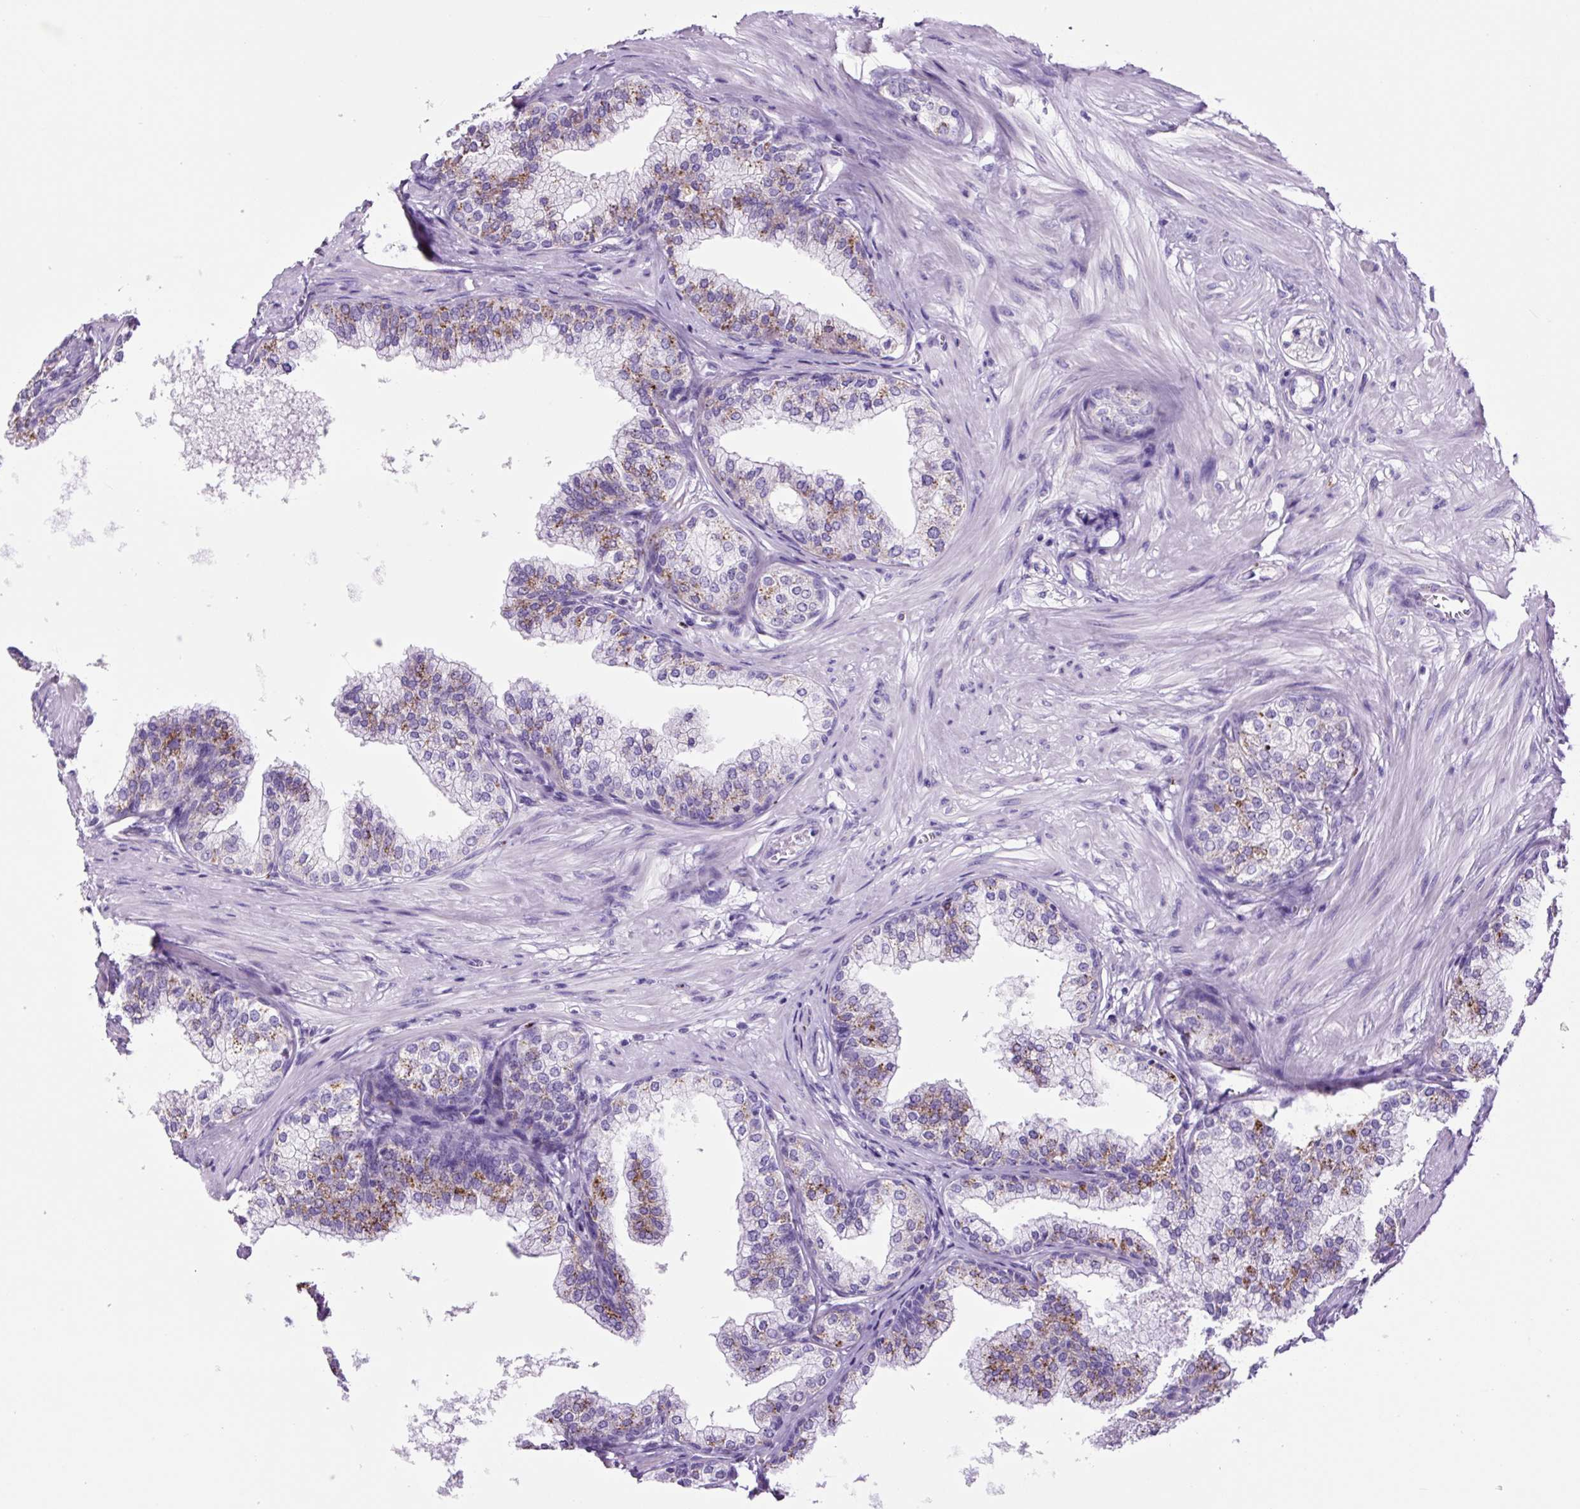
{"staining": {"intensity": "moderate", "quantity": "<25%", "location": "cytoplasmic/membranous"}, "tissue": "prostate", "cell_type": "Glandular cells", "image_type": "normal", "snomed": [{"axis": "morphology", "description": "Normal tissue, NOS"}, {"axis": "topography", "description": "Prostate"}], "caption": "Protein expression analysis of unremarkable human prostate reveals moderate cytoplasmic/membranous expression in approximately <25% of glandular cells. The staining was performed using DAB (3,3'-diaminobenzidine), with brown indicating positive protein expression. Nuclei are stained blue with hematoxylin.", "gene": "LCN10", "patient": {"sex": "male", "age": 60}}